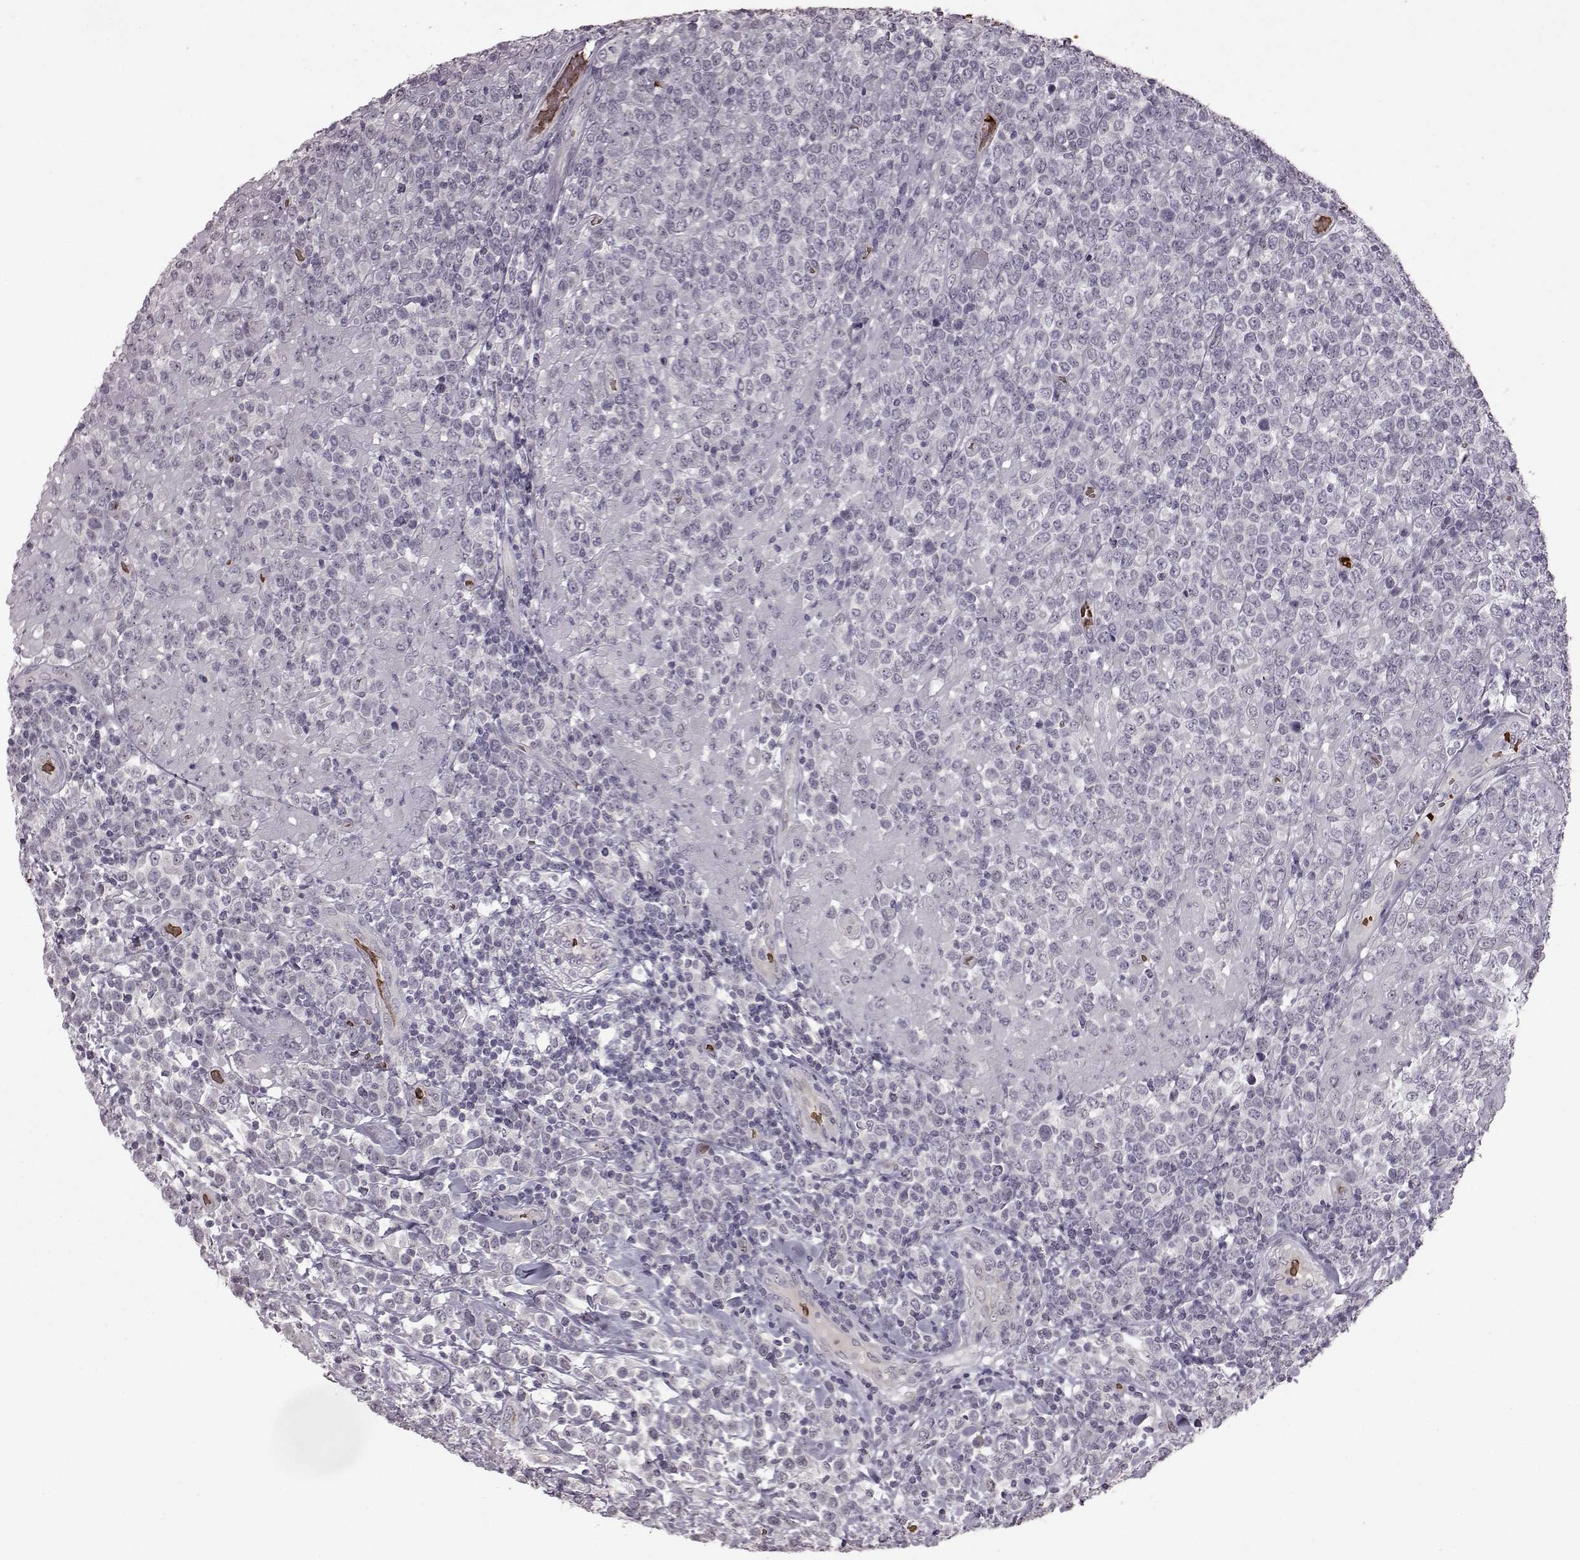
{"staining": {"intensity": "negative", "quantity": "none", "location": "none"}, "tissue": "lymphoma", "cell_type": "Tumor cells", "image_type": "cancer", "snomed": [{"axis": "morphology", "description": "Malignant lymphoma, non-Hodgkin's type, High grade"}, {"axis": "topography", "description": "Soft tissue"}], "caption": "The immunohistochemistry (IHC) micrograph has no significant staining in tumor cells of malignant lymphoma, non-Hodgkin's type (high-grade) tissue. (Brightfield microscopy of DAB immunohistochemistry (IHC) at high magnification).", "gene": "PROP1", "patient": {"sex": "female", "age": 56}}